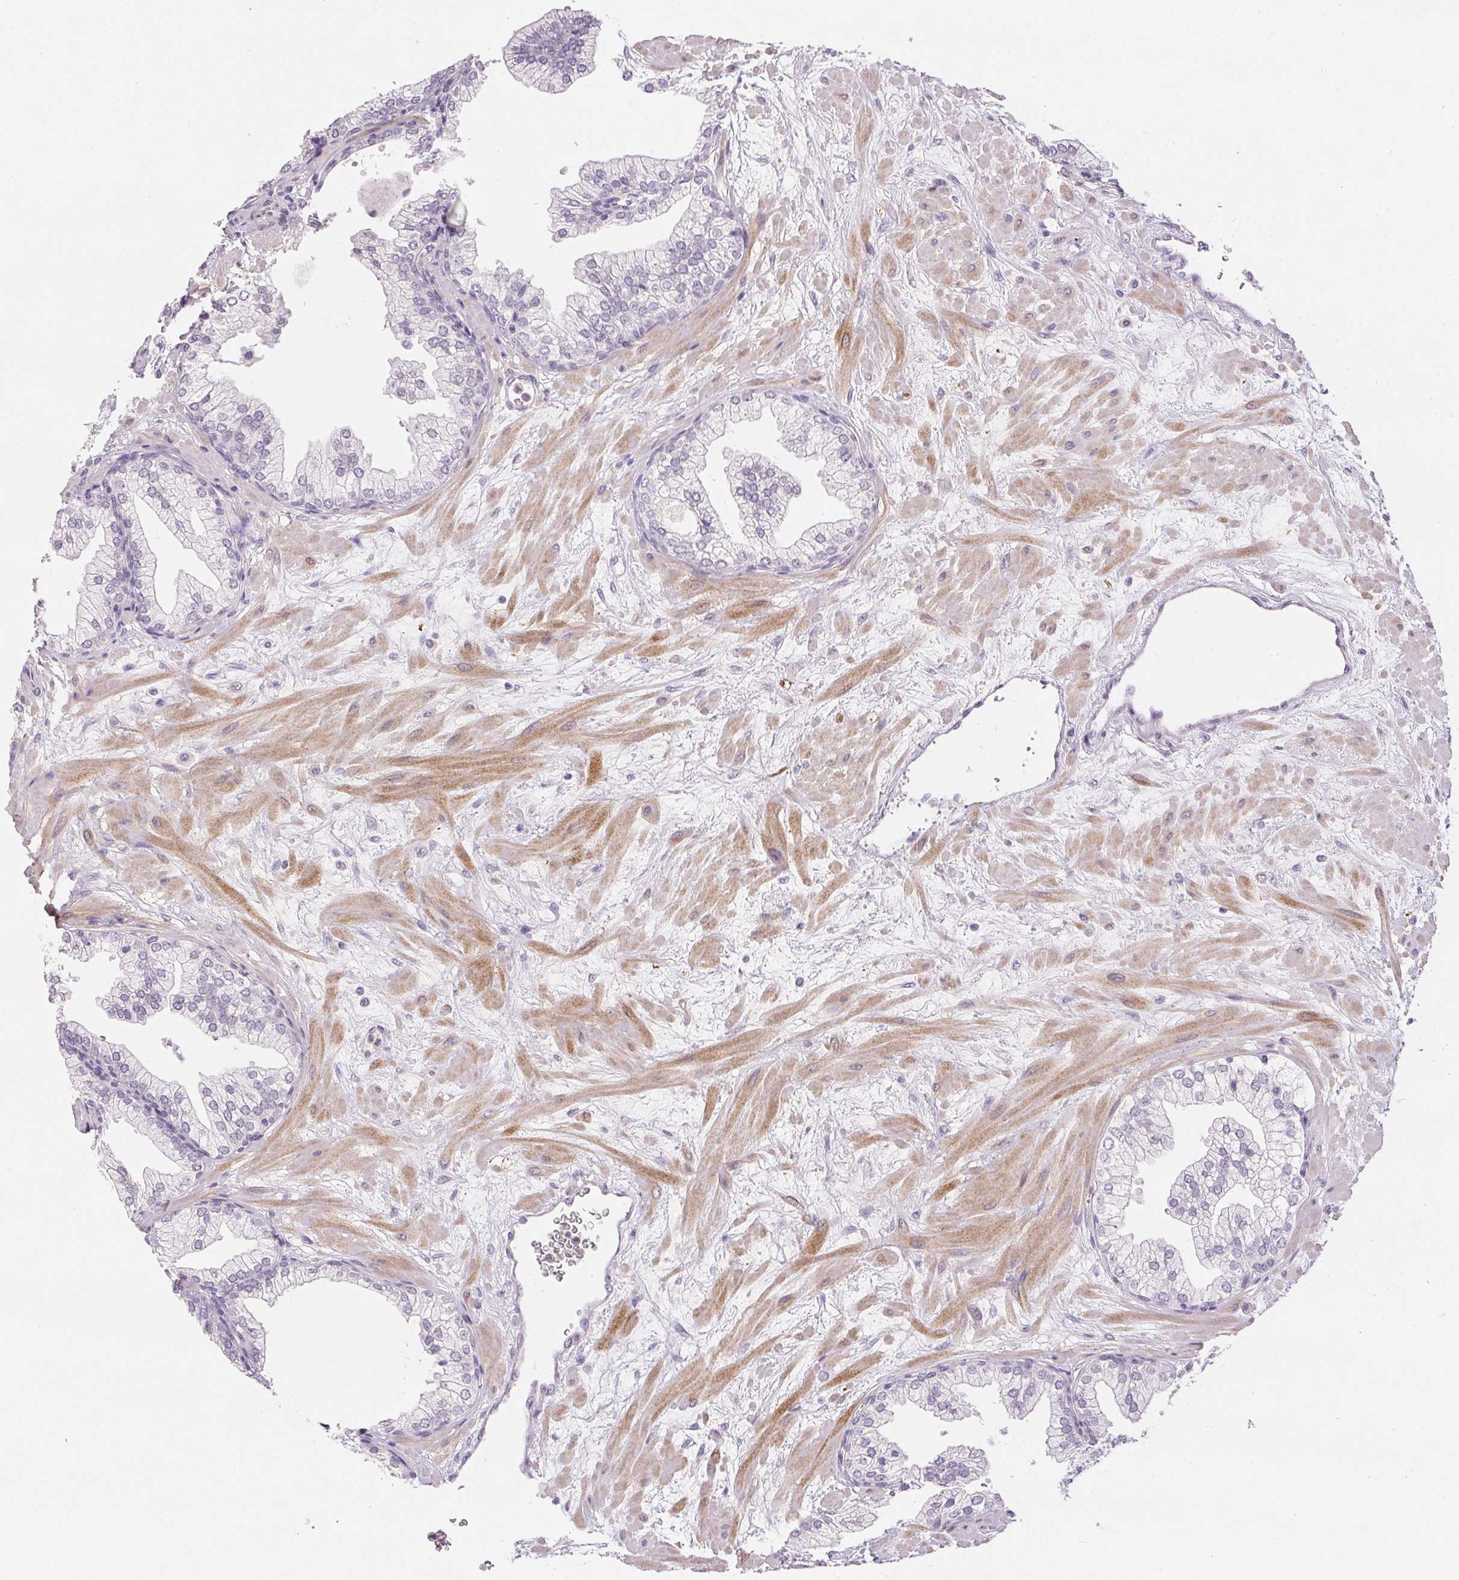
{"staining": {"intensity": "negative", "quantity": "none", "location": "none"}, "tissue": "prostate", "cell_type": "Glandular cells", "image_type": "normal", "snomed": [{"axis": "morphology", "description": "Normal tissue, NOS"}, {"axis": "topography", "description": "Prostate"}, {"axis": "topography", "description": "Peripheral nerve tissue"}], "caption": "Normal prostate was stained to show a protein in brown. There is no significant expression in glandular cells. Brightfield microscopy of IHC stained with DAB (brown) and hematoxylin (blue), captured at high magnification.", "gene": "PRL", "patient": {"sex": "male", "age": 61}}